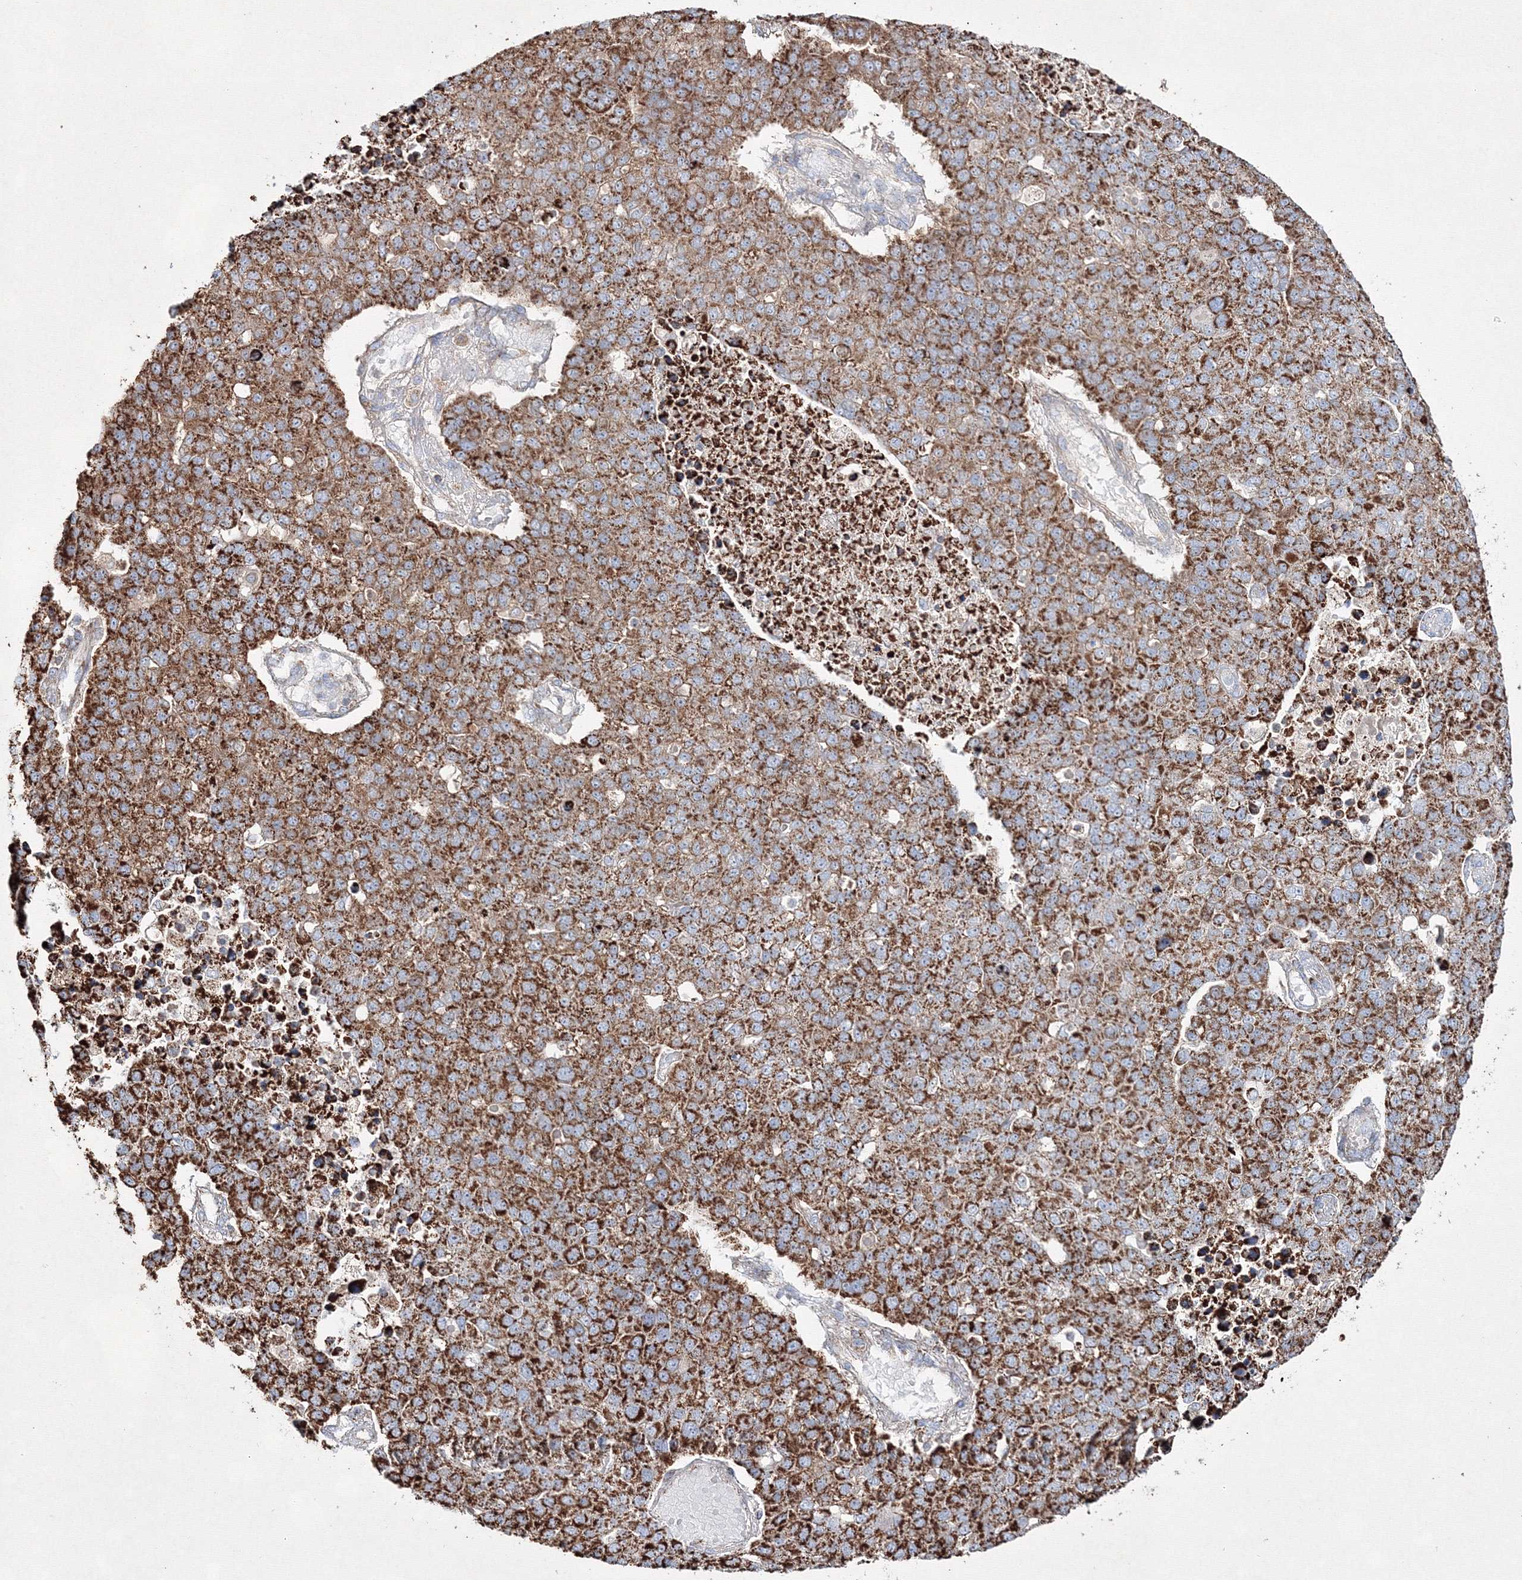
{"staining": {"intensity": "moderate", "quantity": ">75%", "location": "cytoplasmic/membranous"}, "tissue": "pancreatic cancer", "cell_type": "Tumor cells", "image_type": "cancer", "snomed": [{"axis": "morphology", "description": "Adenocarcinoma, NOS"}, {"axis": "topography", "description": "Pancreas"}], "caption": "A medium amount of moderate cytoplasmic/membranous expression is appreciated in about >75% of tumor cells in pancreatic adenocarcinoma tissue.", "gene": "IGSF9", "patient": {"sex": "female", "age": 61}}